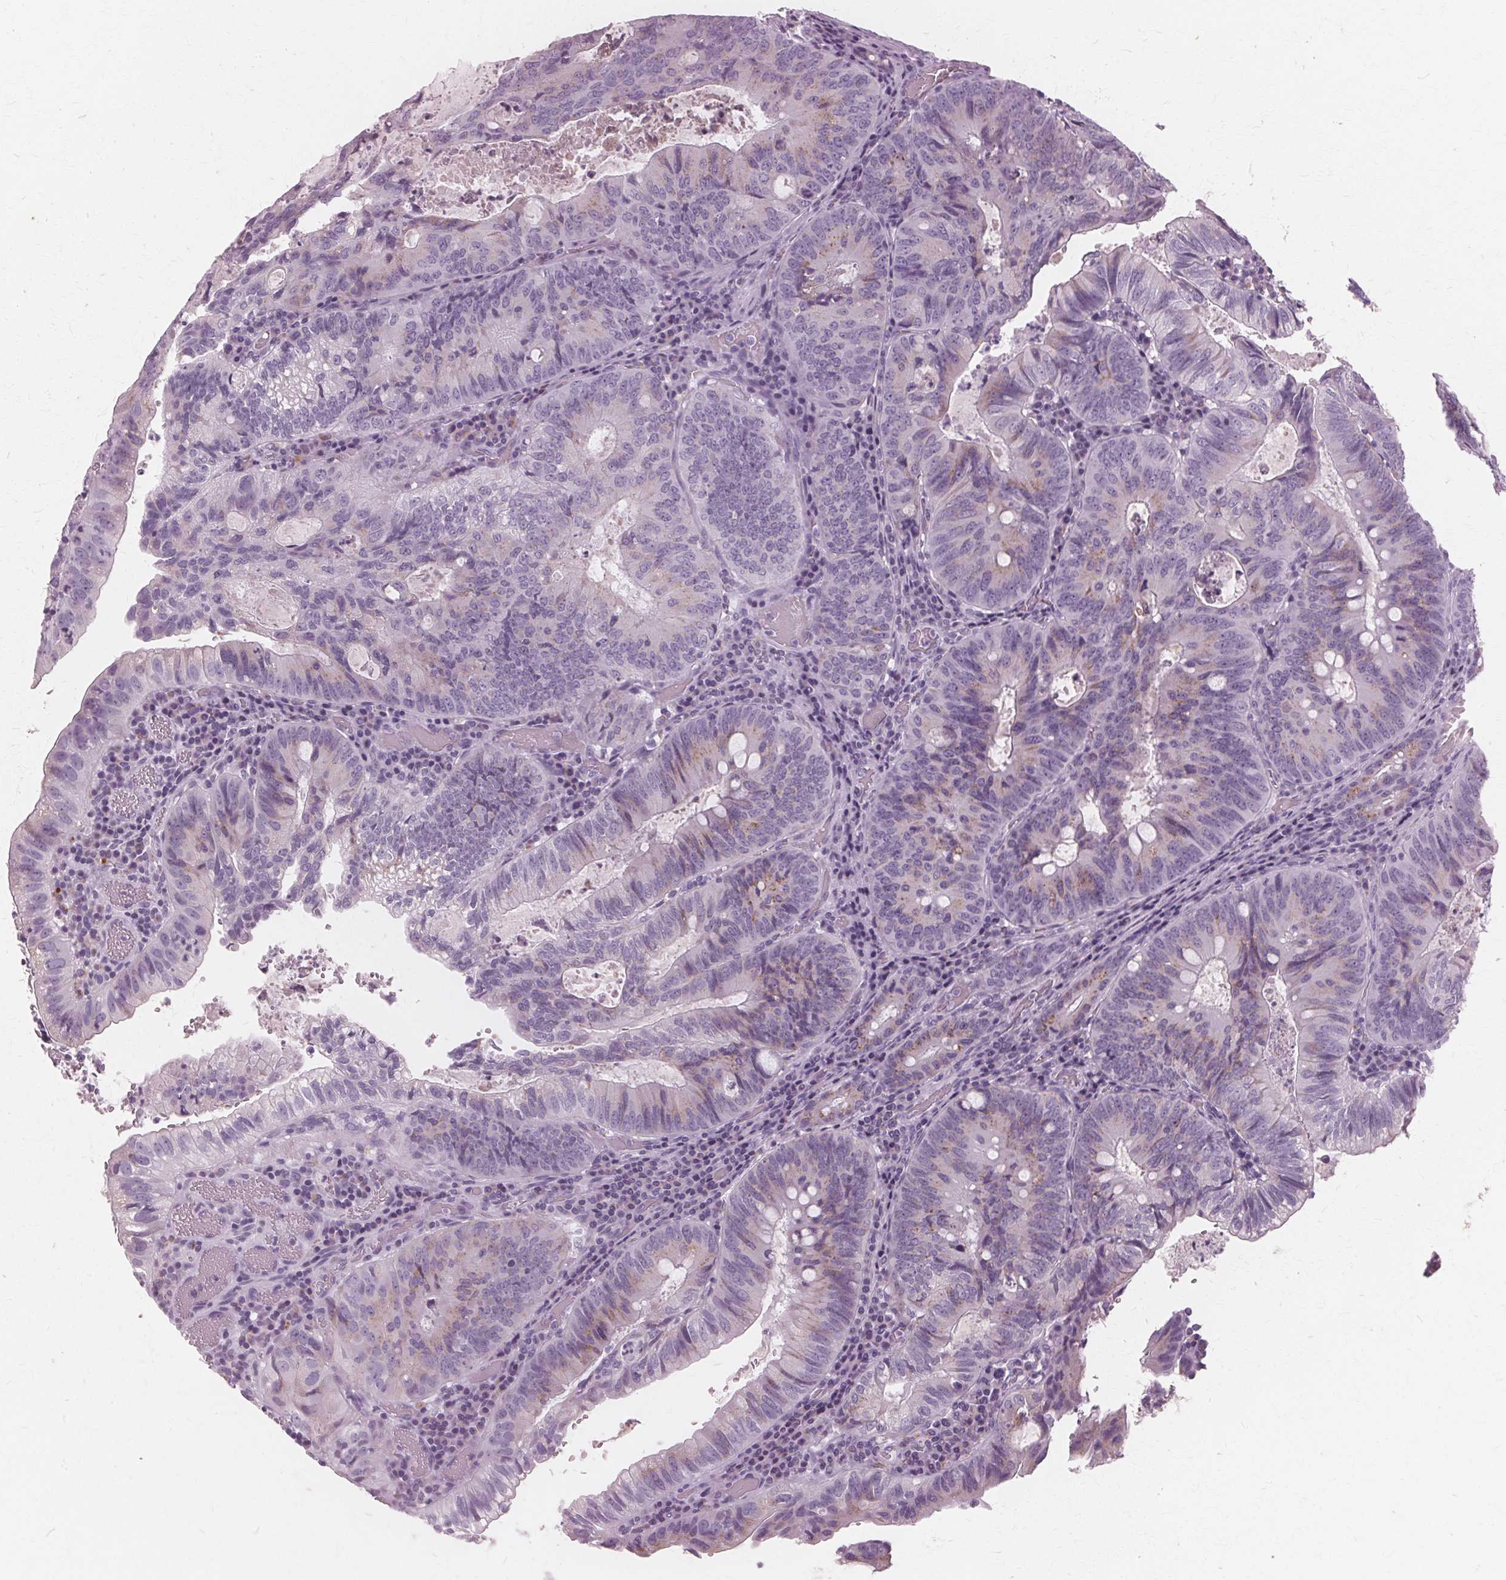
{"staining": {"intensity": "weak", "quantity": "<25%", "location": "cytoplasmic/membranous"}, "tissue": "colorectal cancer", "cell_type": "Tumor cells", "image_type": "cancer", "snomed": [{"axis": "morphology", "description": "Adenocarcinoma, NOS"}, {"axis": "topography", "description": "Colon"}], "caption": "Protein analysis of adenocarcinoma (colorectal) exhibits no significant expression in tumor cells.", "gene": "DNASE2", "patient": {"sex": "male", "age": 67}}